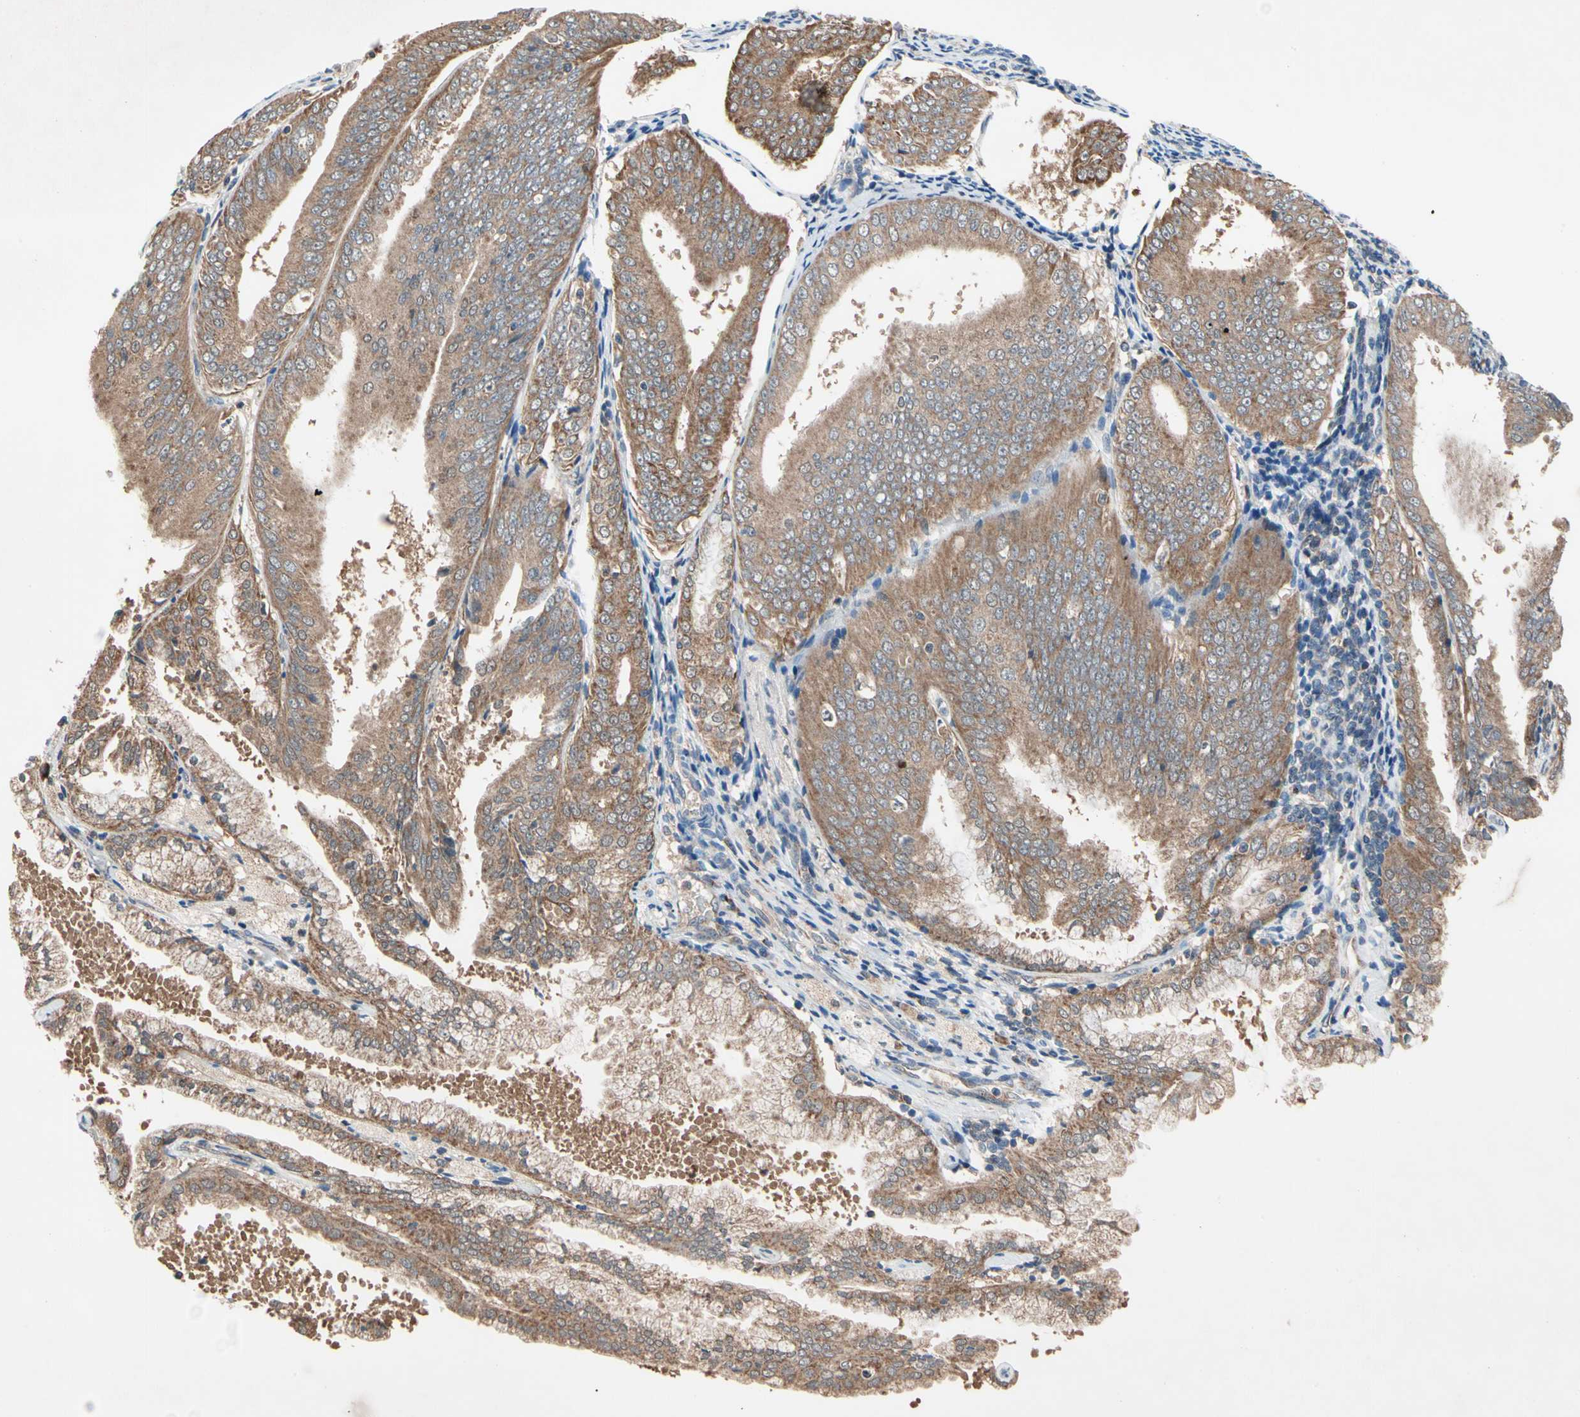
{"staining": {"intensity": "moderate", "quantity": ">75%", "location": "cytoplasmic/membranous"}, "tissue": "endometrial cancer", "cell_type": "Tumor cells", "image_type": "cancer", "snomed": [{"axis": "morphology", "description": "Adenocarcinoma, NOS"}, {"axis": "topography", "description": "Endometrium"}], "caption": "A brown stain highlights moderate cytoplasmic/membranous positivity of a protein in human endometrial cancer tumor cells.", "gene": "MTHFS", "patient": {"sex": "female", "age": 63}}